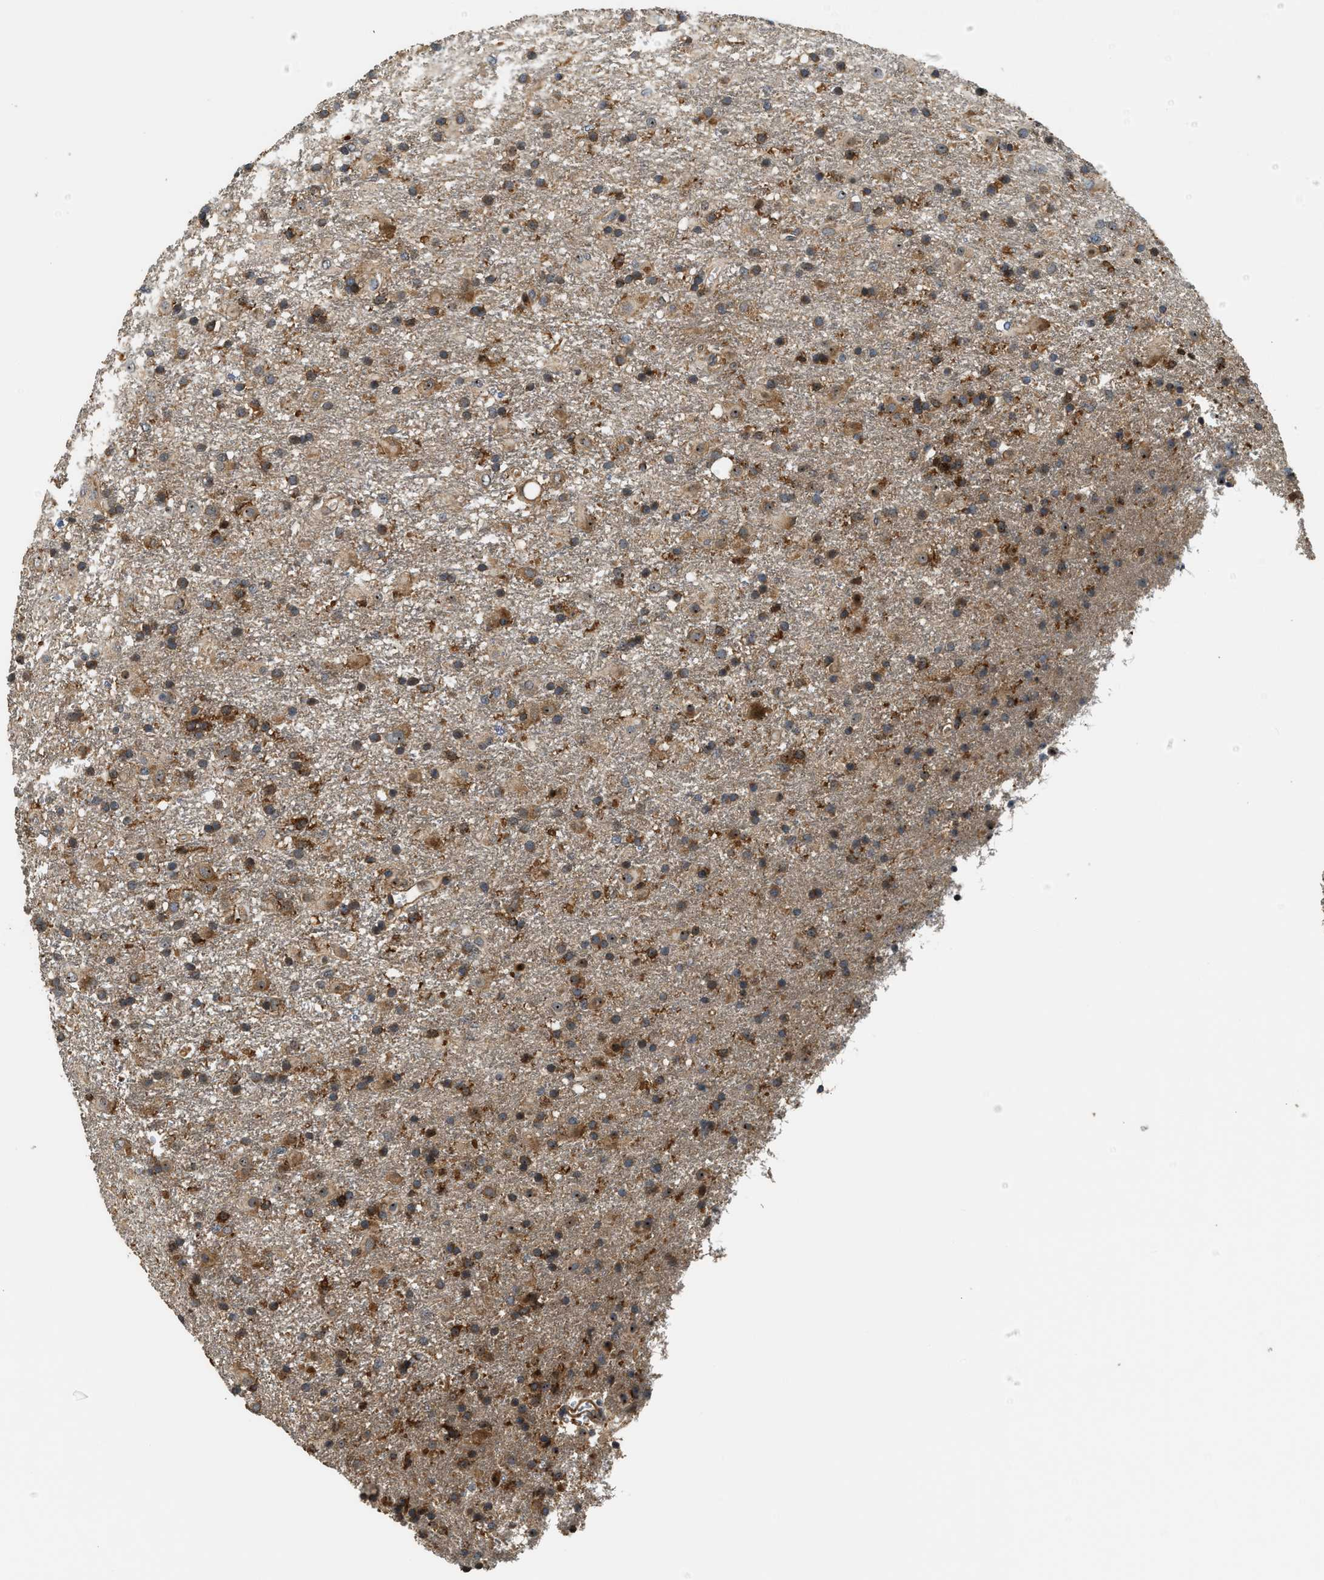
{"staining": {"intensity": "moderate", "quantity": ">75%", "location": "cytoplasmic/membranous"}, "tissue": "glioma", "cell_type": "Tumor cells", "image_type": "cancer", "snomed": [{"axis": "morphology", "description": "Glioma, malignant, Low grade"}, {"axis": "topography", "description": "Brain"}], "caption": "Malignant glioma (low-grade) stained with immunohistochemistry shows moderate cytoplasmic/membranous expression in about >75% of tumor cells.", "gene": "SNX5", "patient": {"sex": "male", "age": 65}}